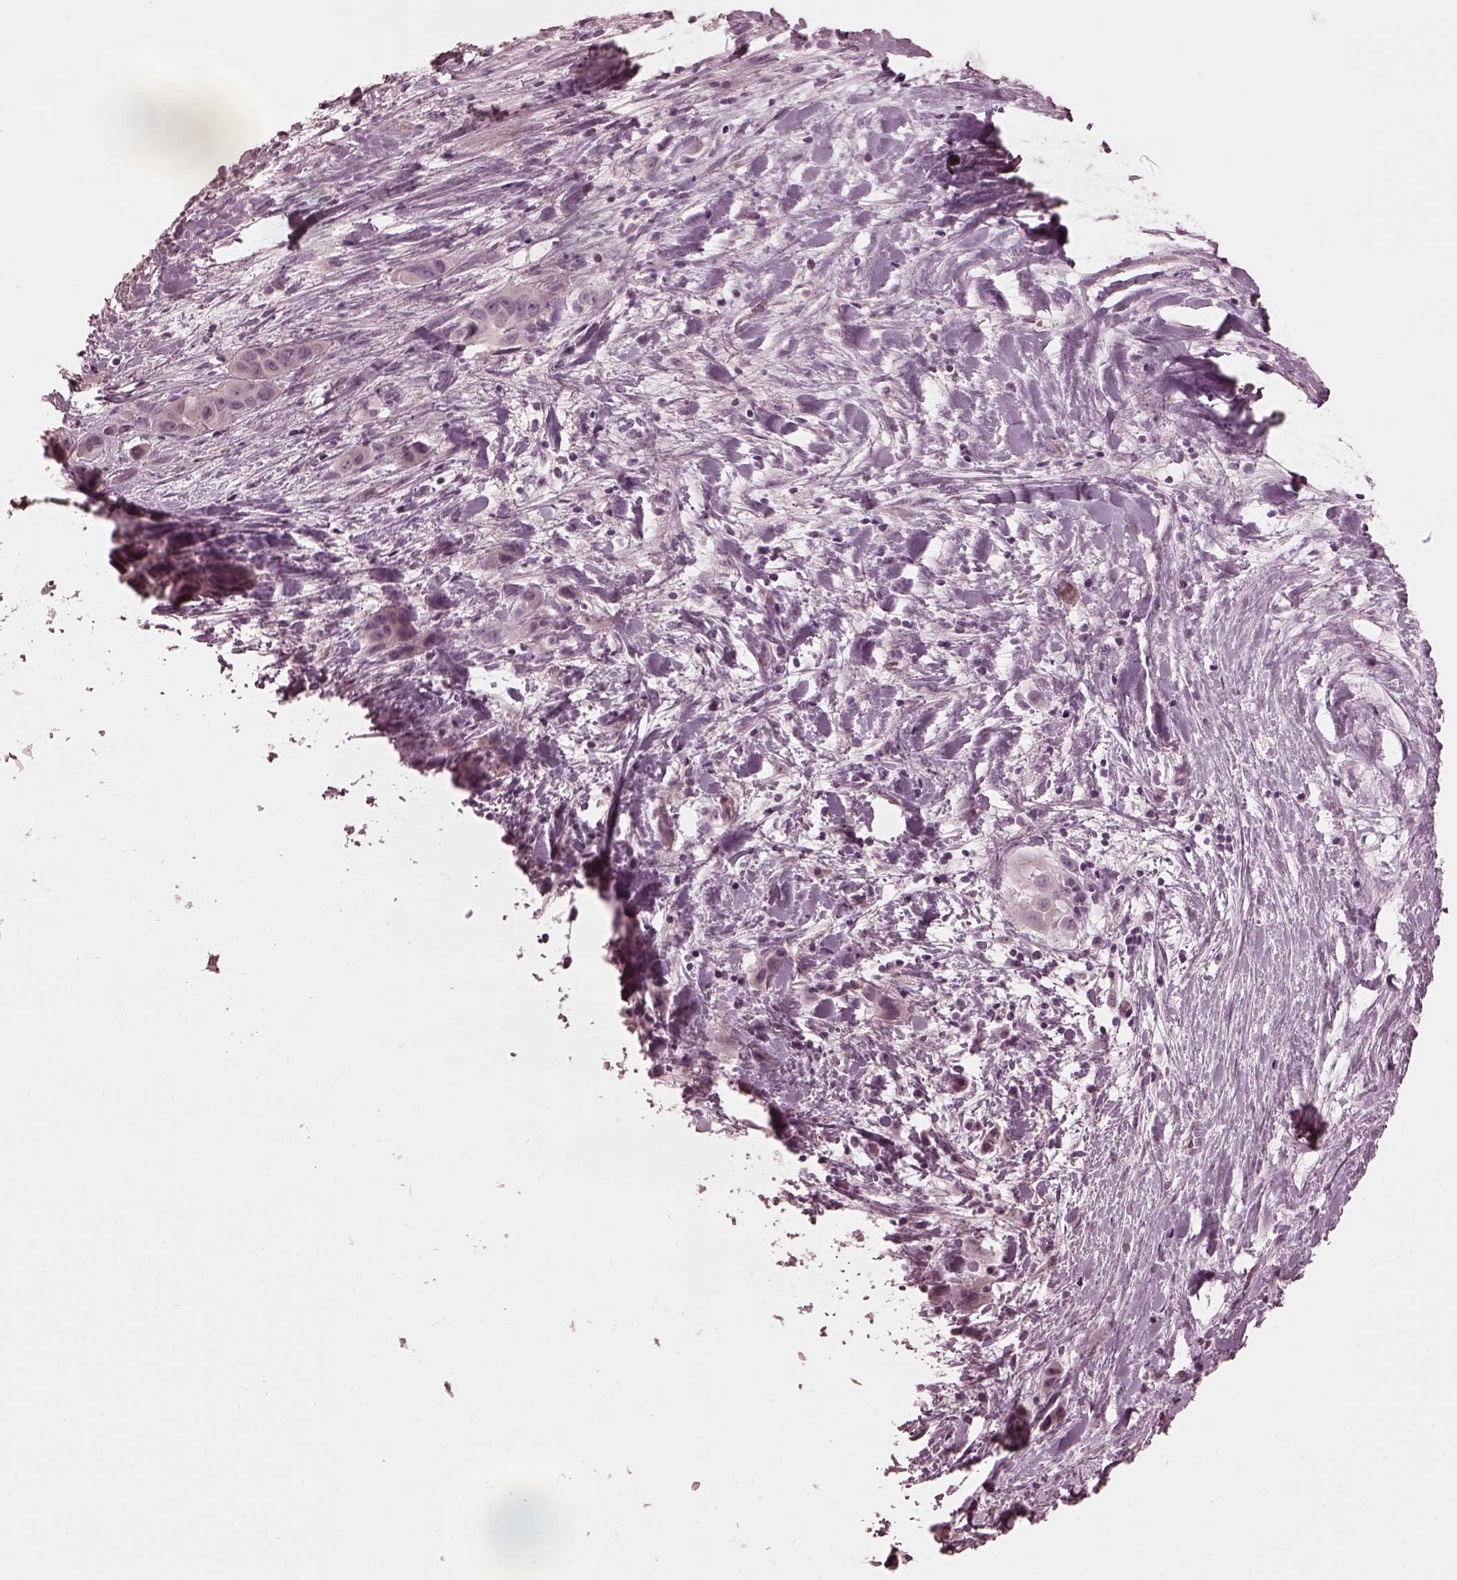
{"staining": {"intensity": "negative", "quantity": "none", "location": "none"}, "tissue": "liver cancer", "cell_type": "Tumor cells", "image_type": "cancer", "snomed": [{"axis": "morphology", "description": "Cholangiocarcinoma"}, {"axis": "topography", "description": "Liver"}], "caption": "This is a image of immunohistochemistry (IHC) staining of cholangiocarcinoma (liver), which shows no positivity in tumor cells.", "gene": "CCDC170", "patient": {"sex": "female", "age": 52}}